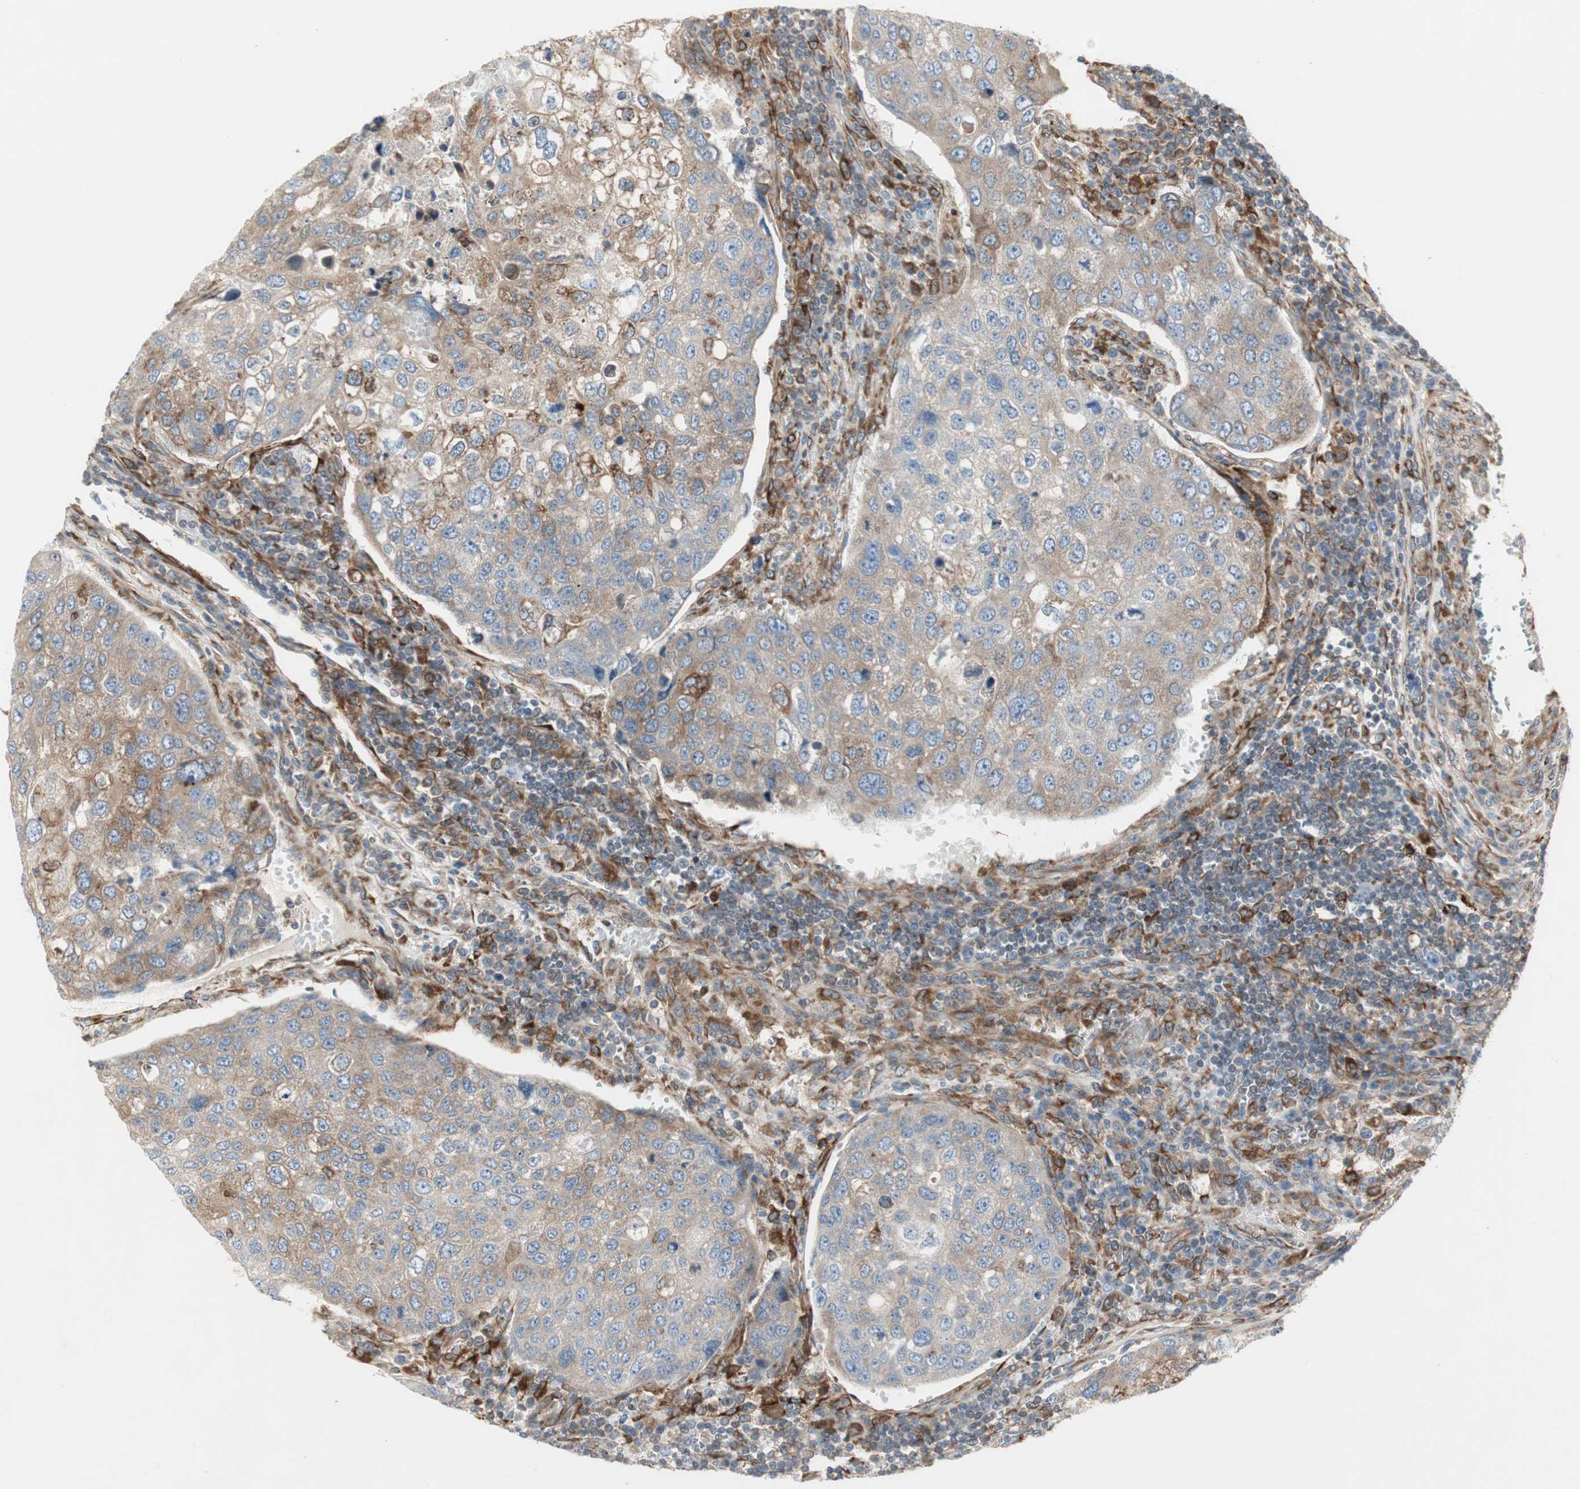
{"staining": {"intensity": "moderate", "quantity": ">75%", "location": "cytoplasmic/membranous"}, "tissue": "urothelial cancer", "cell_type": "Tumor cells", "image_type": "cancer", "snomed": [{"axis": "morphology", "description": "Urothelial carcinoma, High grade"}, {"axis": "topography", "description": "Lymph node"}, {"axis": "topography", "description": "Urinary bladder"}], "caption": "Human urothelial cancer stained with a protein marker reveals moderate staining in tumor cells.", "gene": "H6PD", "patient": {"sex": "male", "age": 51}}